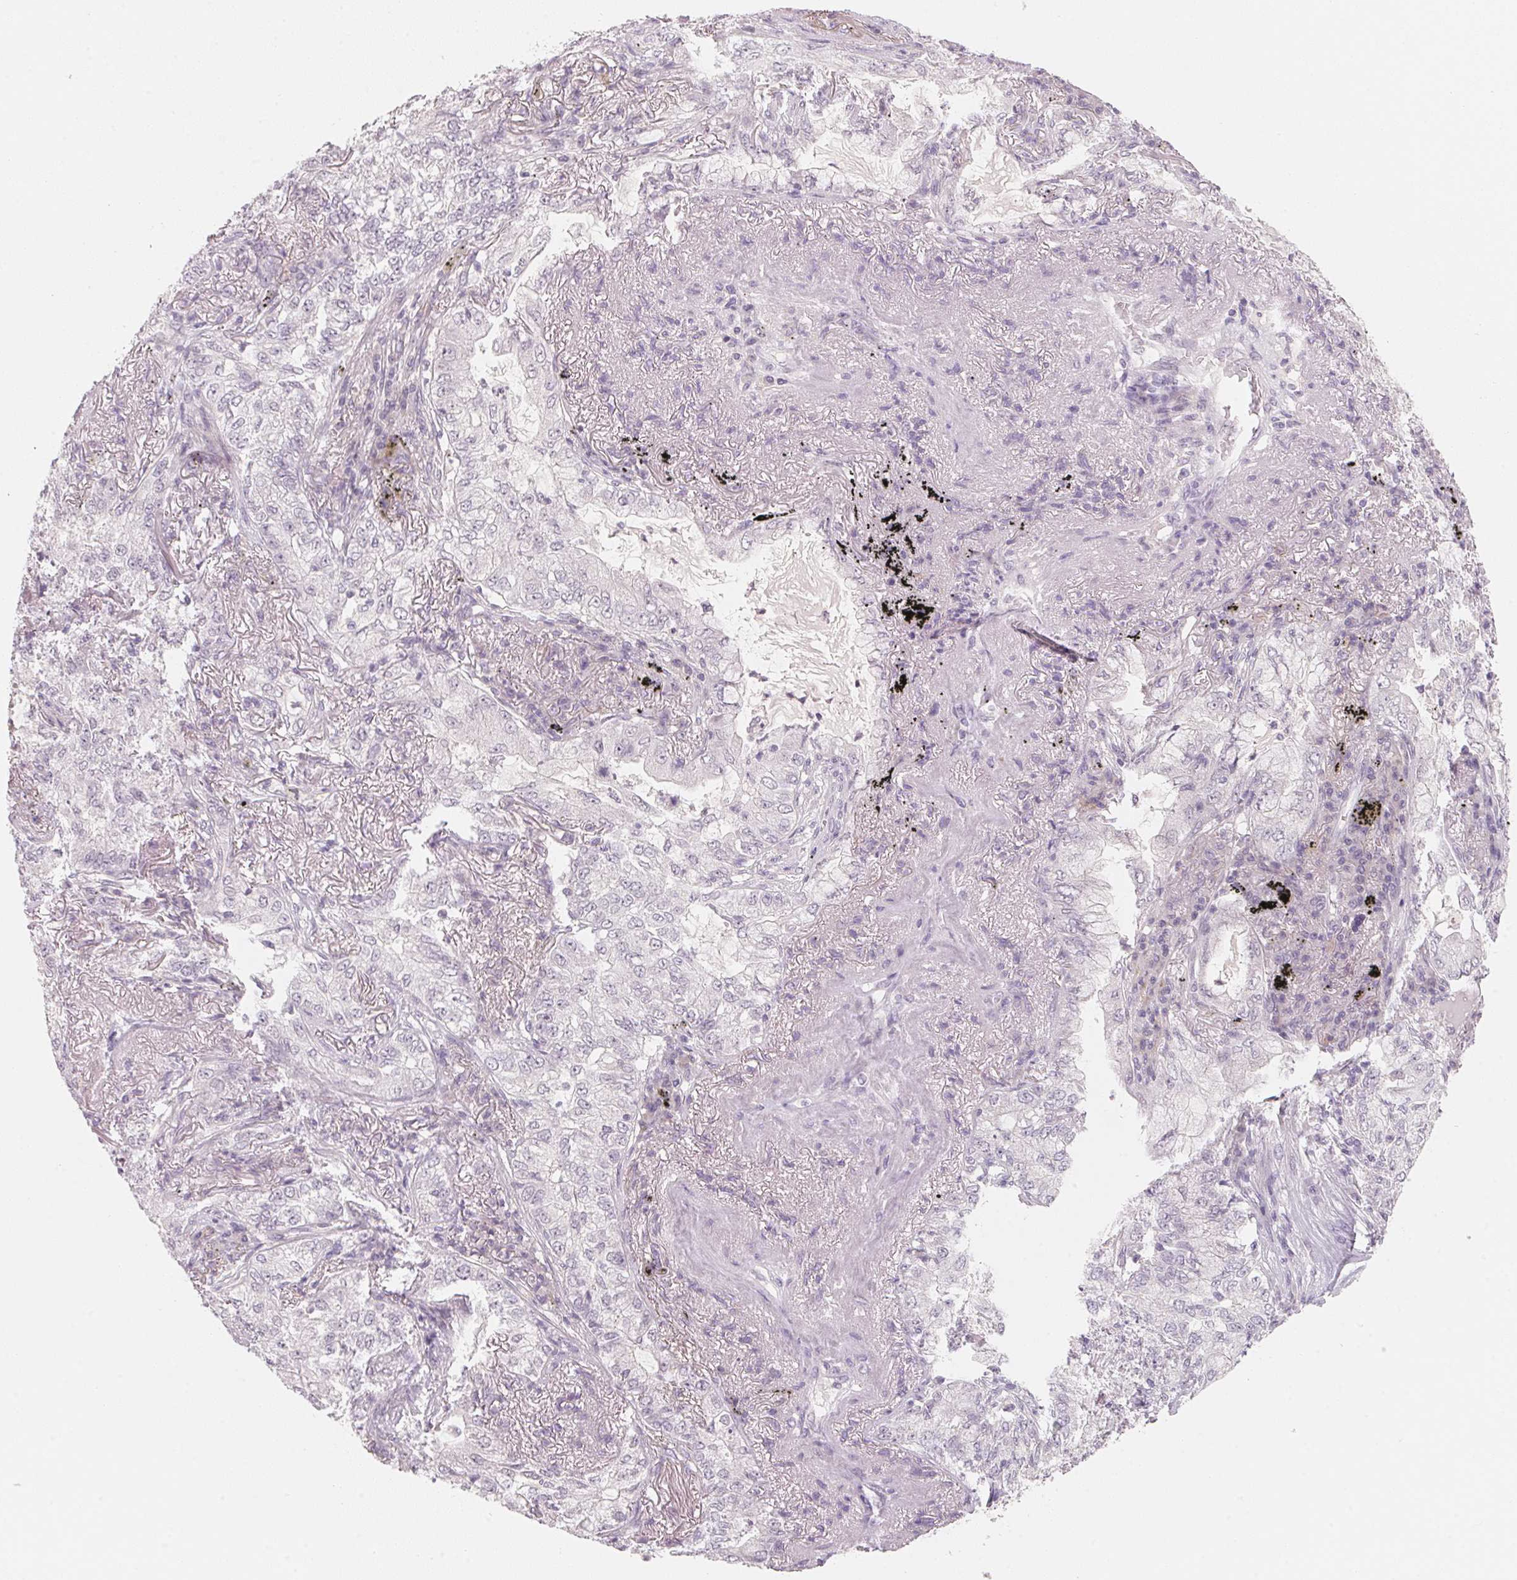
{"staining": {"intensity": "negative", "quantity": "none", "location": "none"}, "tissue": "lung cancer", "cell_type": "Tumor cells", "image_type": "cancer", "snomed": [{"axis": "morphology", "description": "Adenocarcinoma, NOS"}, {"axis": "topography", "description": "Lung"}], "caption": "Tumor cells are negative for brown protein staining in lung adenocarcinoma. The staining was performed using DAB to visualize the protein expression in brown, while the nuclei were stained in blue with hematoxylin (Magnification: 20x).", "gene": "ANKRD31", "patient": {"sex": "female", "age": 73}}